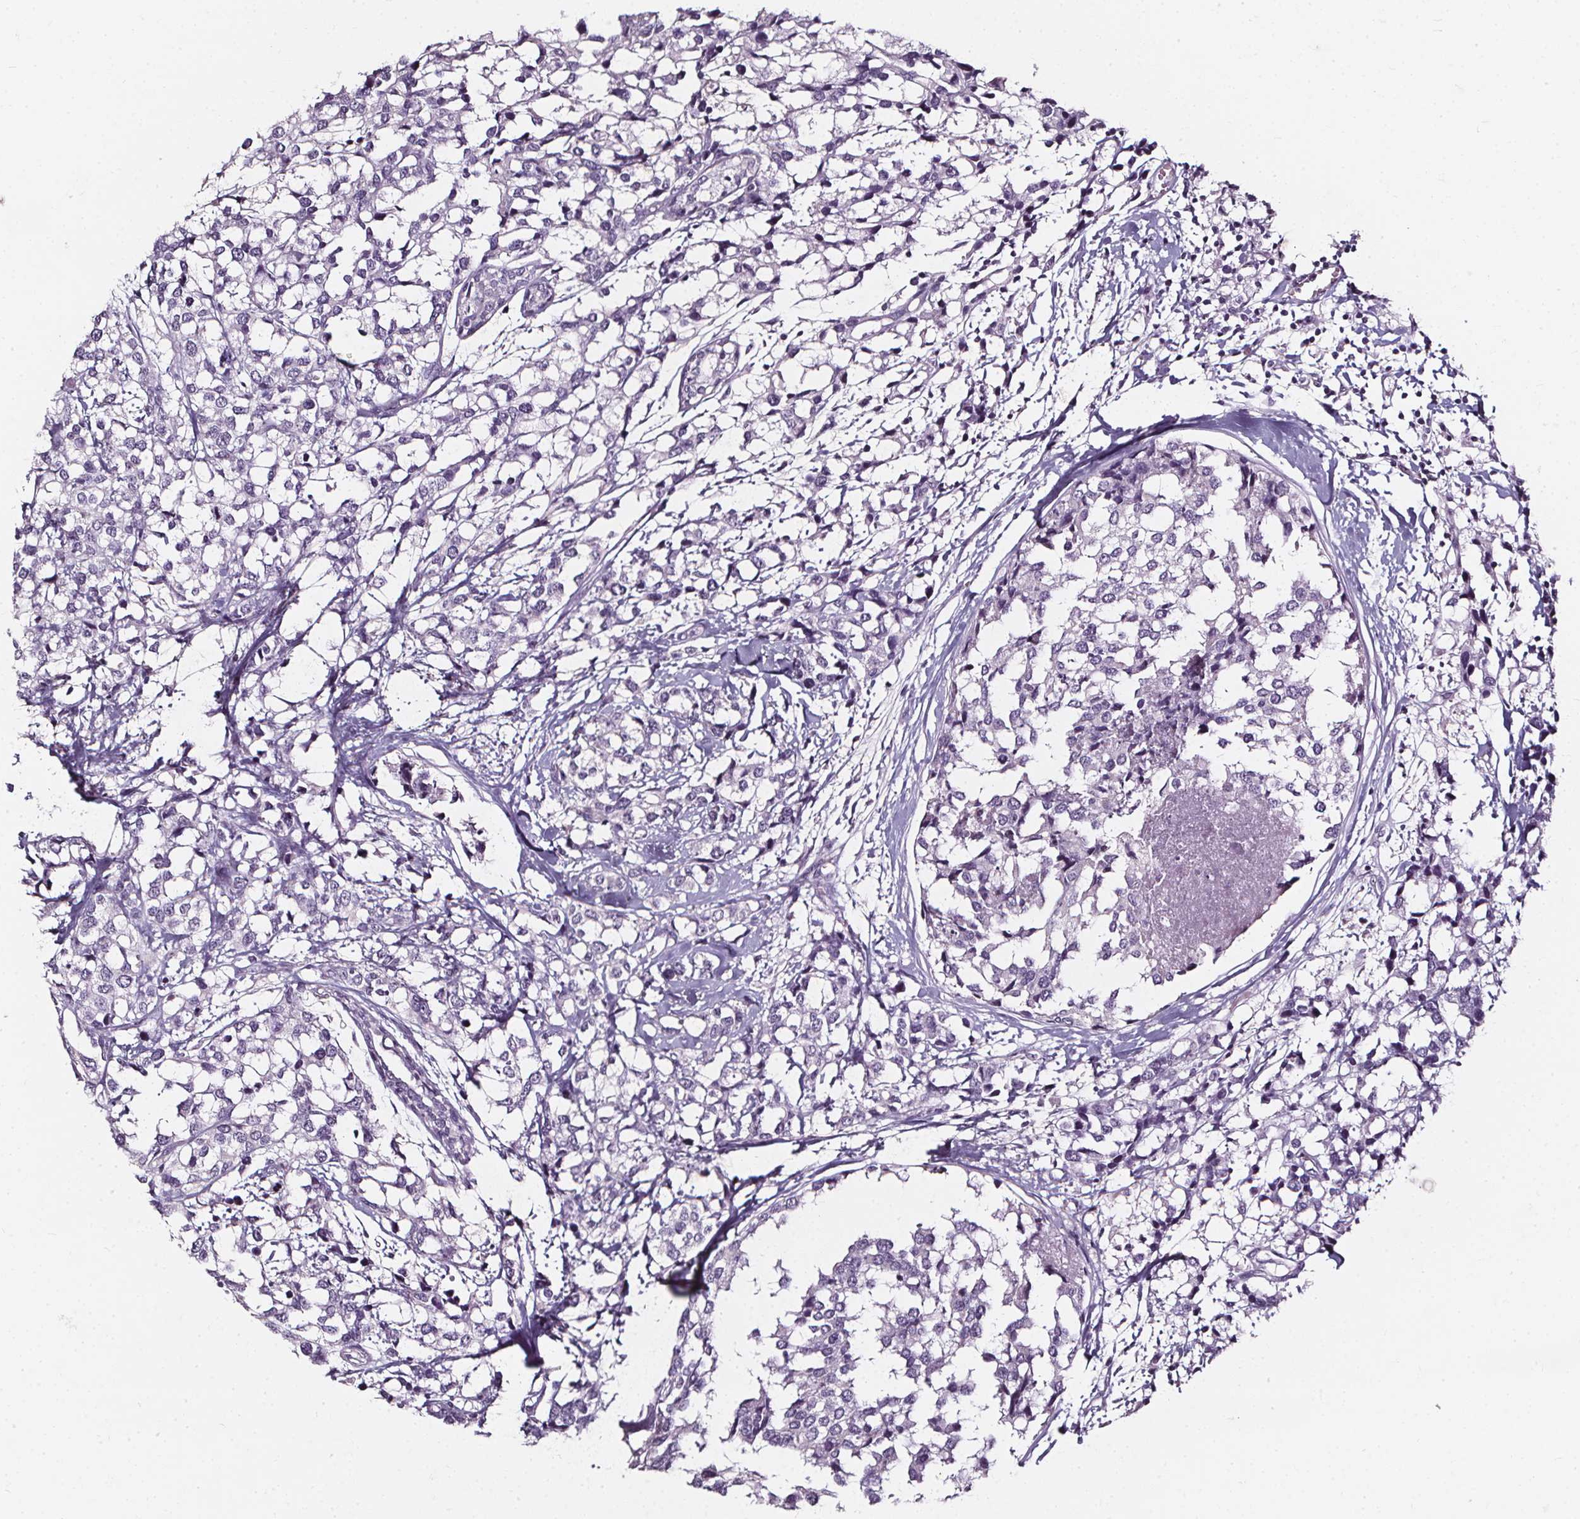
{"staining": {"intensity": "negative", "quantity": "none", "location": "none"}, "tissue": "breast cancer", "cell_type": "Tumor cells", "image_type": "cancer", "snomed": [{"axis": "morphology", "description": "Lobular carcinoma"}, {"axis": "topography", "description": "Breast"}], "caption": "A high-resolution micrograph shows IHC staining of lobular carcinoma (breast), which displays no significant staining in tumor cells.", "gene": "DEFA5", "patient": {"sex": "female", "age": 59}}